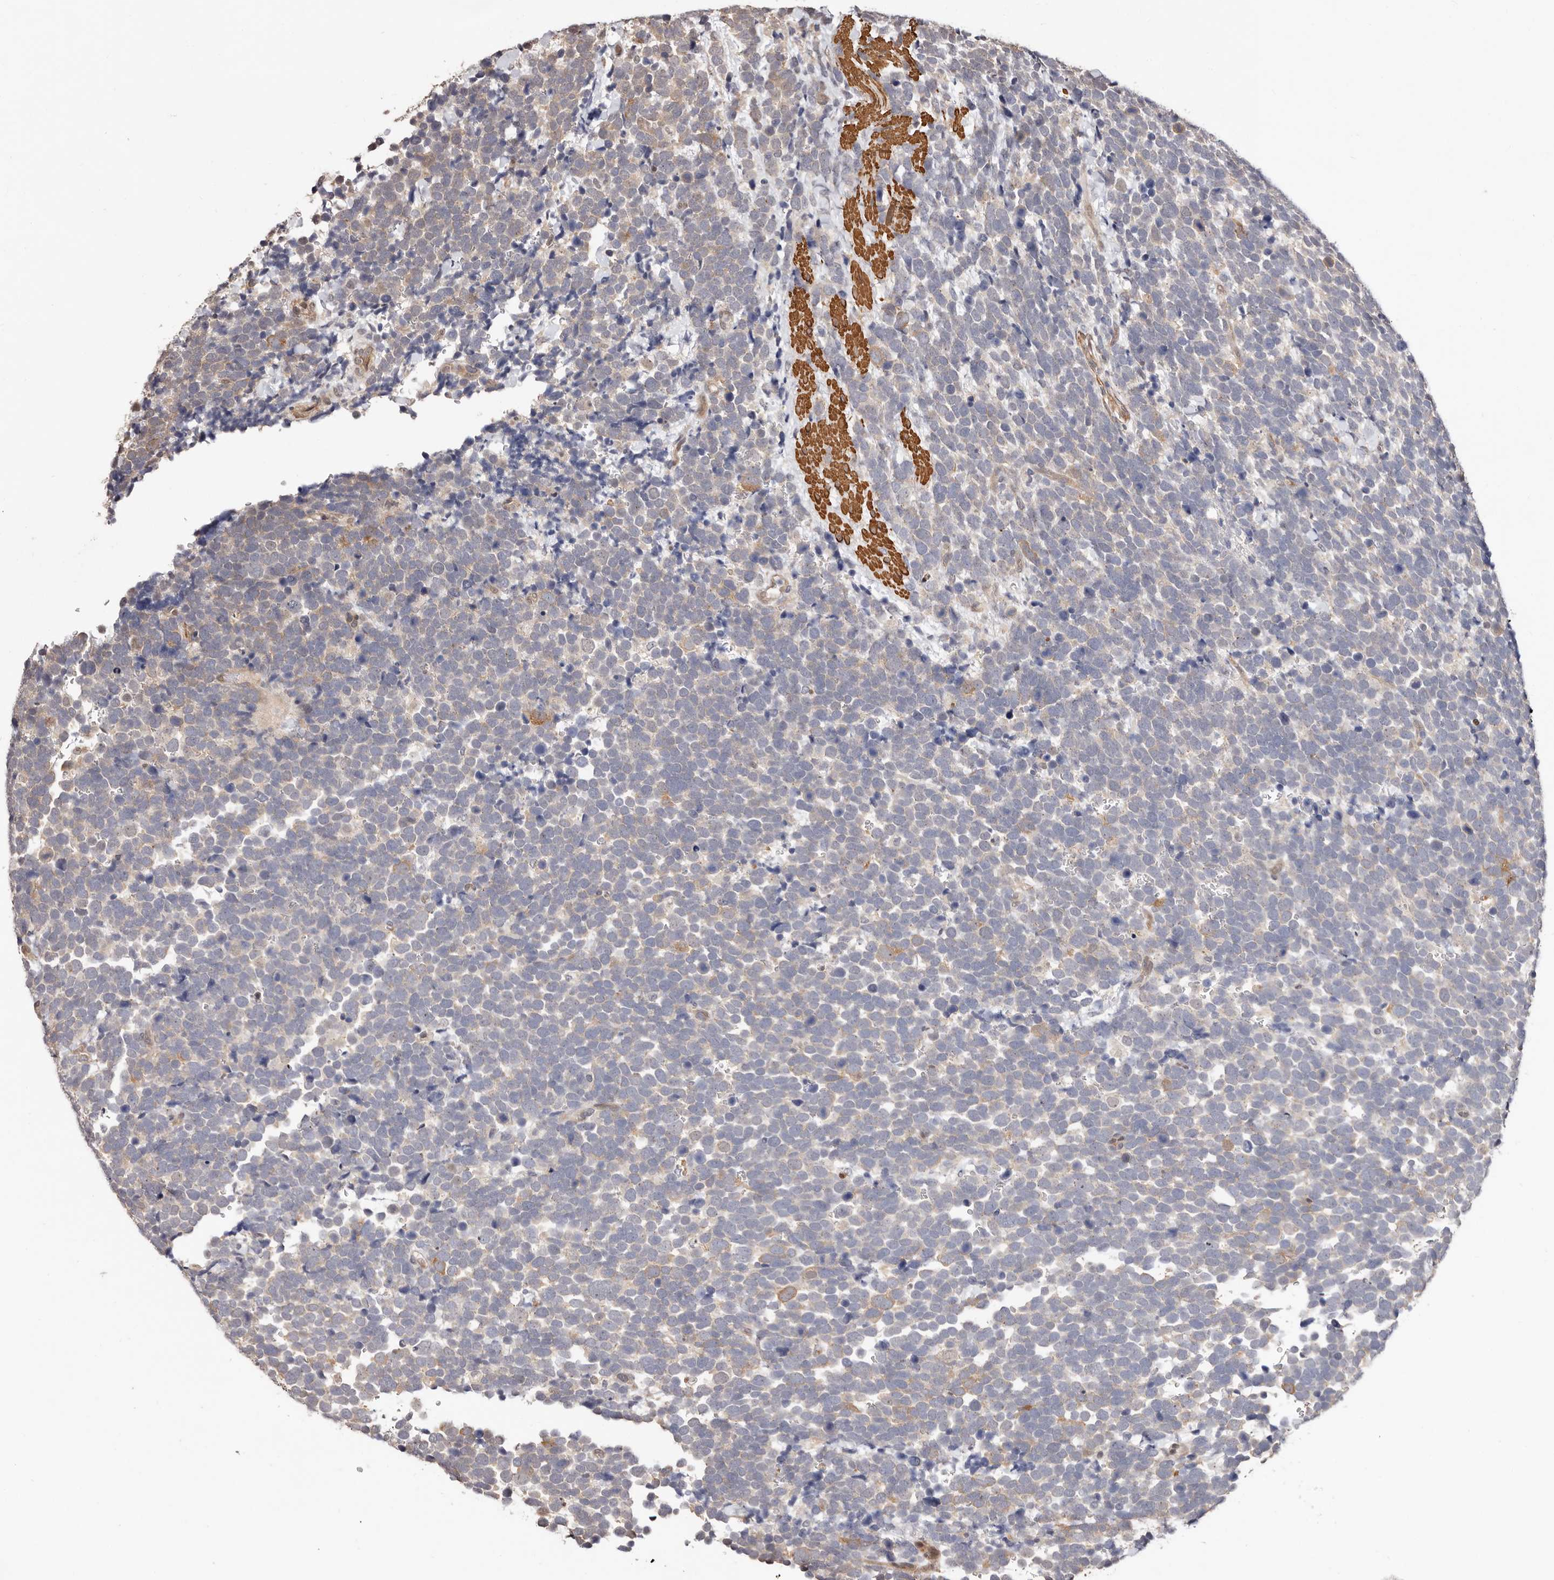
{"staining": {"intensity": "weak", "quantity": "25%-75%", "location": "cytoplasmic/membranous"}, "tissue": "urothelial cancer", "cell_type": "Tumor cells", "image_type": "cancer", "snomed": [{"axis": "morphology", "description": "Urothelial carcinoma, High grade"}, {"axis": "topography", "description": "Urinary bladder"}], "caption": "Approximately 25%-75% of tumor cells in human urothelial cancer display weak cytoplasmic/membranous protein positivity as visualized by brown immunohistochemical staining.", "gene": "TRIP13", "patient": {"sex": "female", "age": 82}}